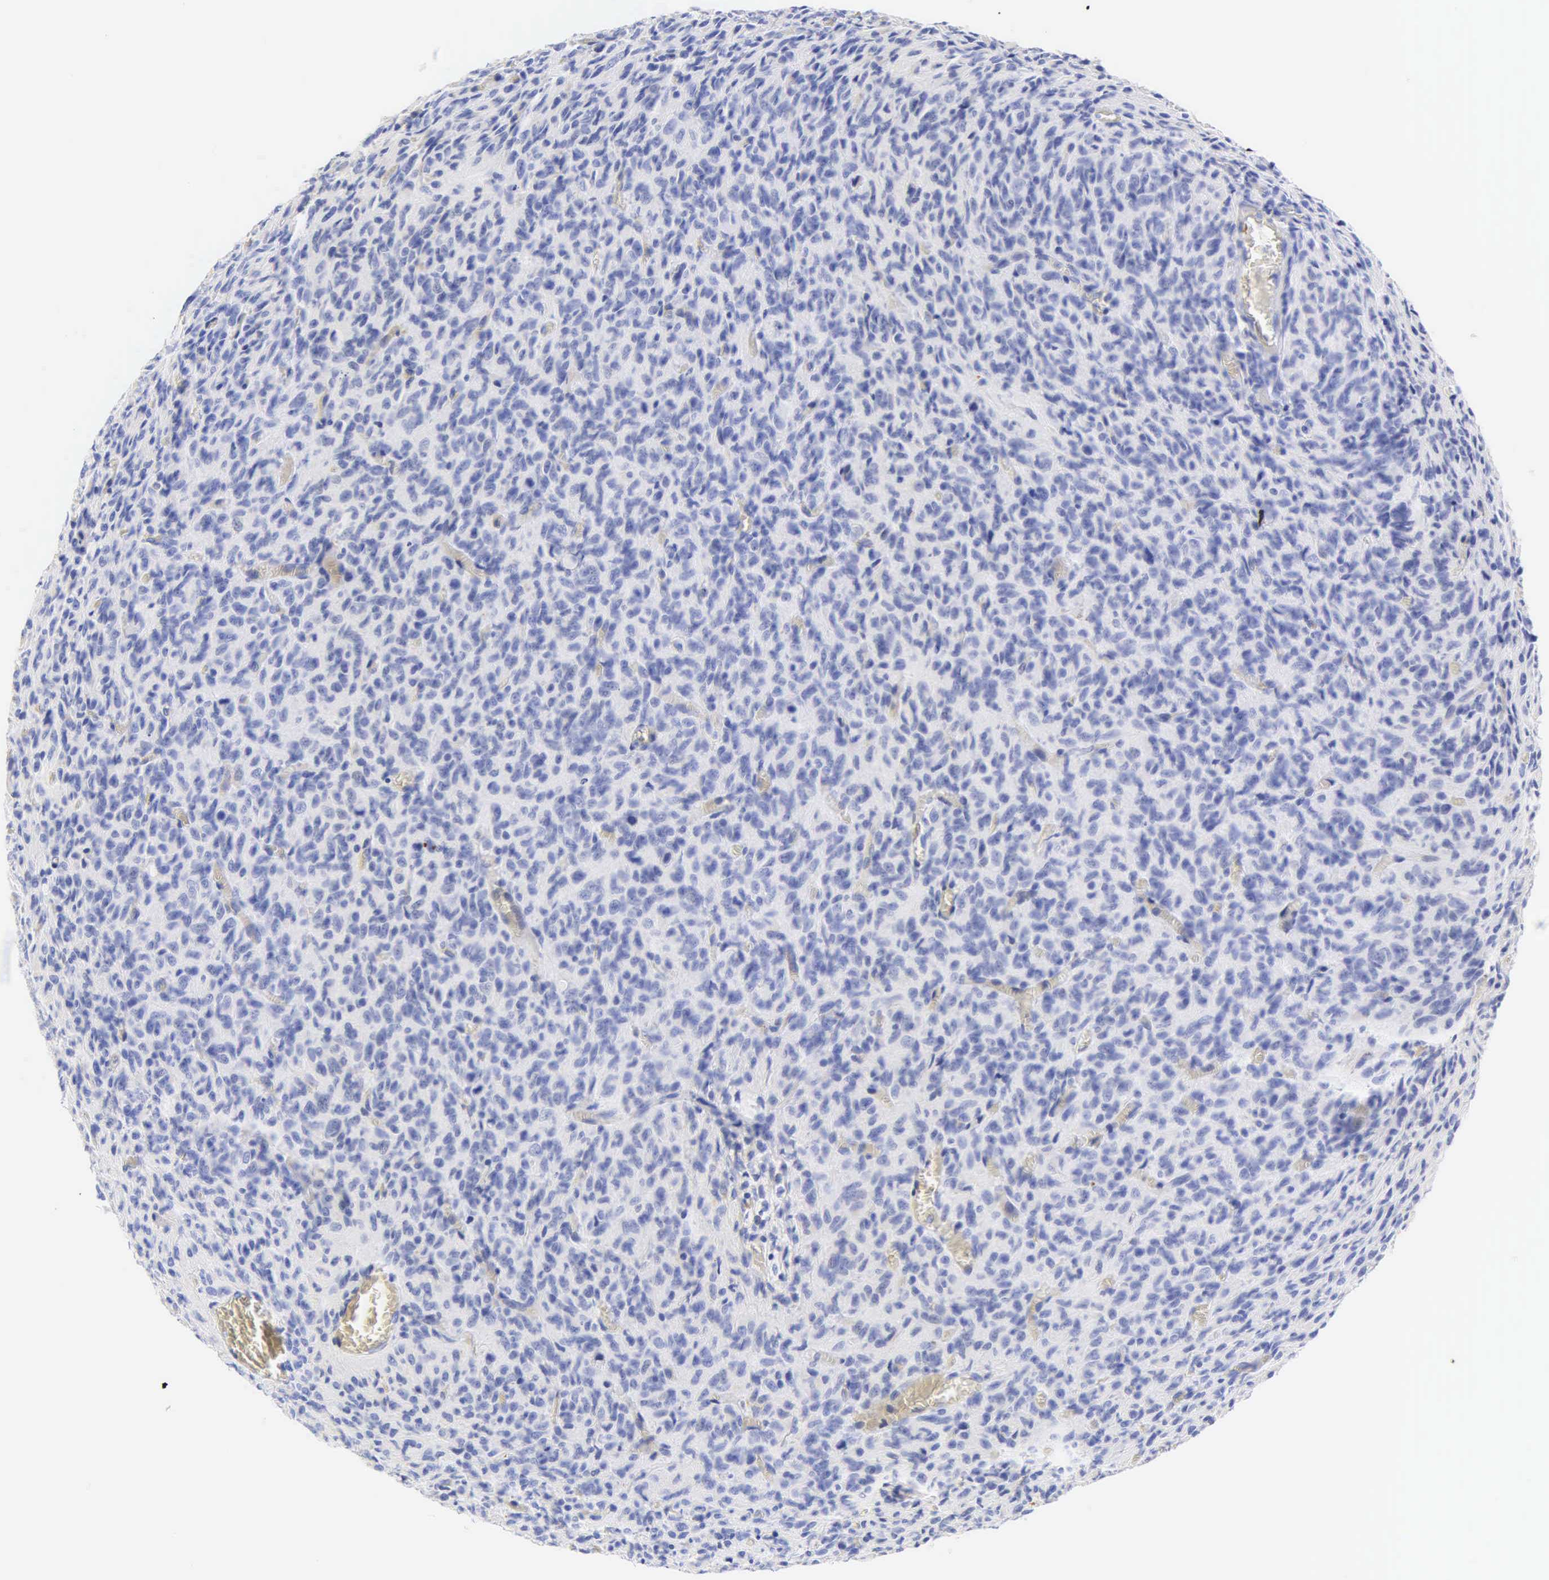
{"staining": {"intensity": "negative", "quantity": "none", "location": "none"}, "tissue": "glioma", "cell_type": "Tumor cells", "image_type": "cancer", "snomed": [{"axis": "morphology", "description": "Glioma, malignant, High grade"}, {"axis": "topography", "description": "Brain"}], "caption": "Immunohistochemistry micrograph of neoplastic tissue: human glioma stained with DAB (3,3'-diaminobenzidine) displays no significant protein staining in tumor cells.", "gene": "DES", "patient": {"sex": "male", "age": 56}}